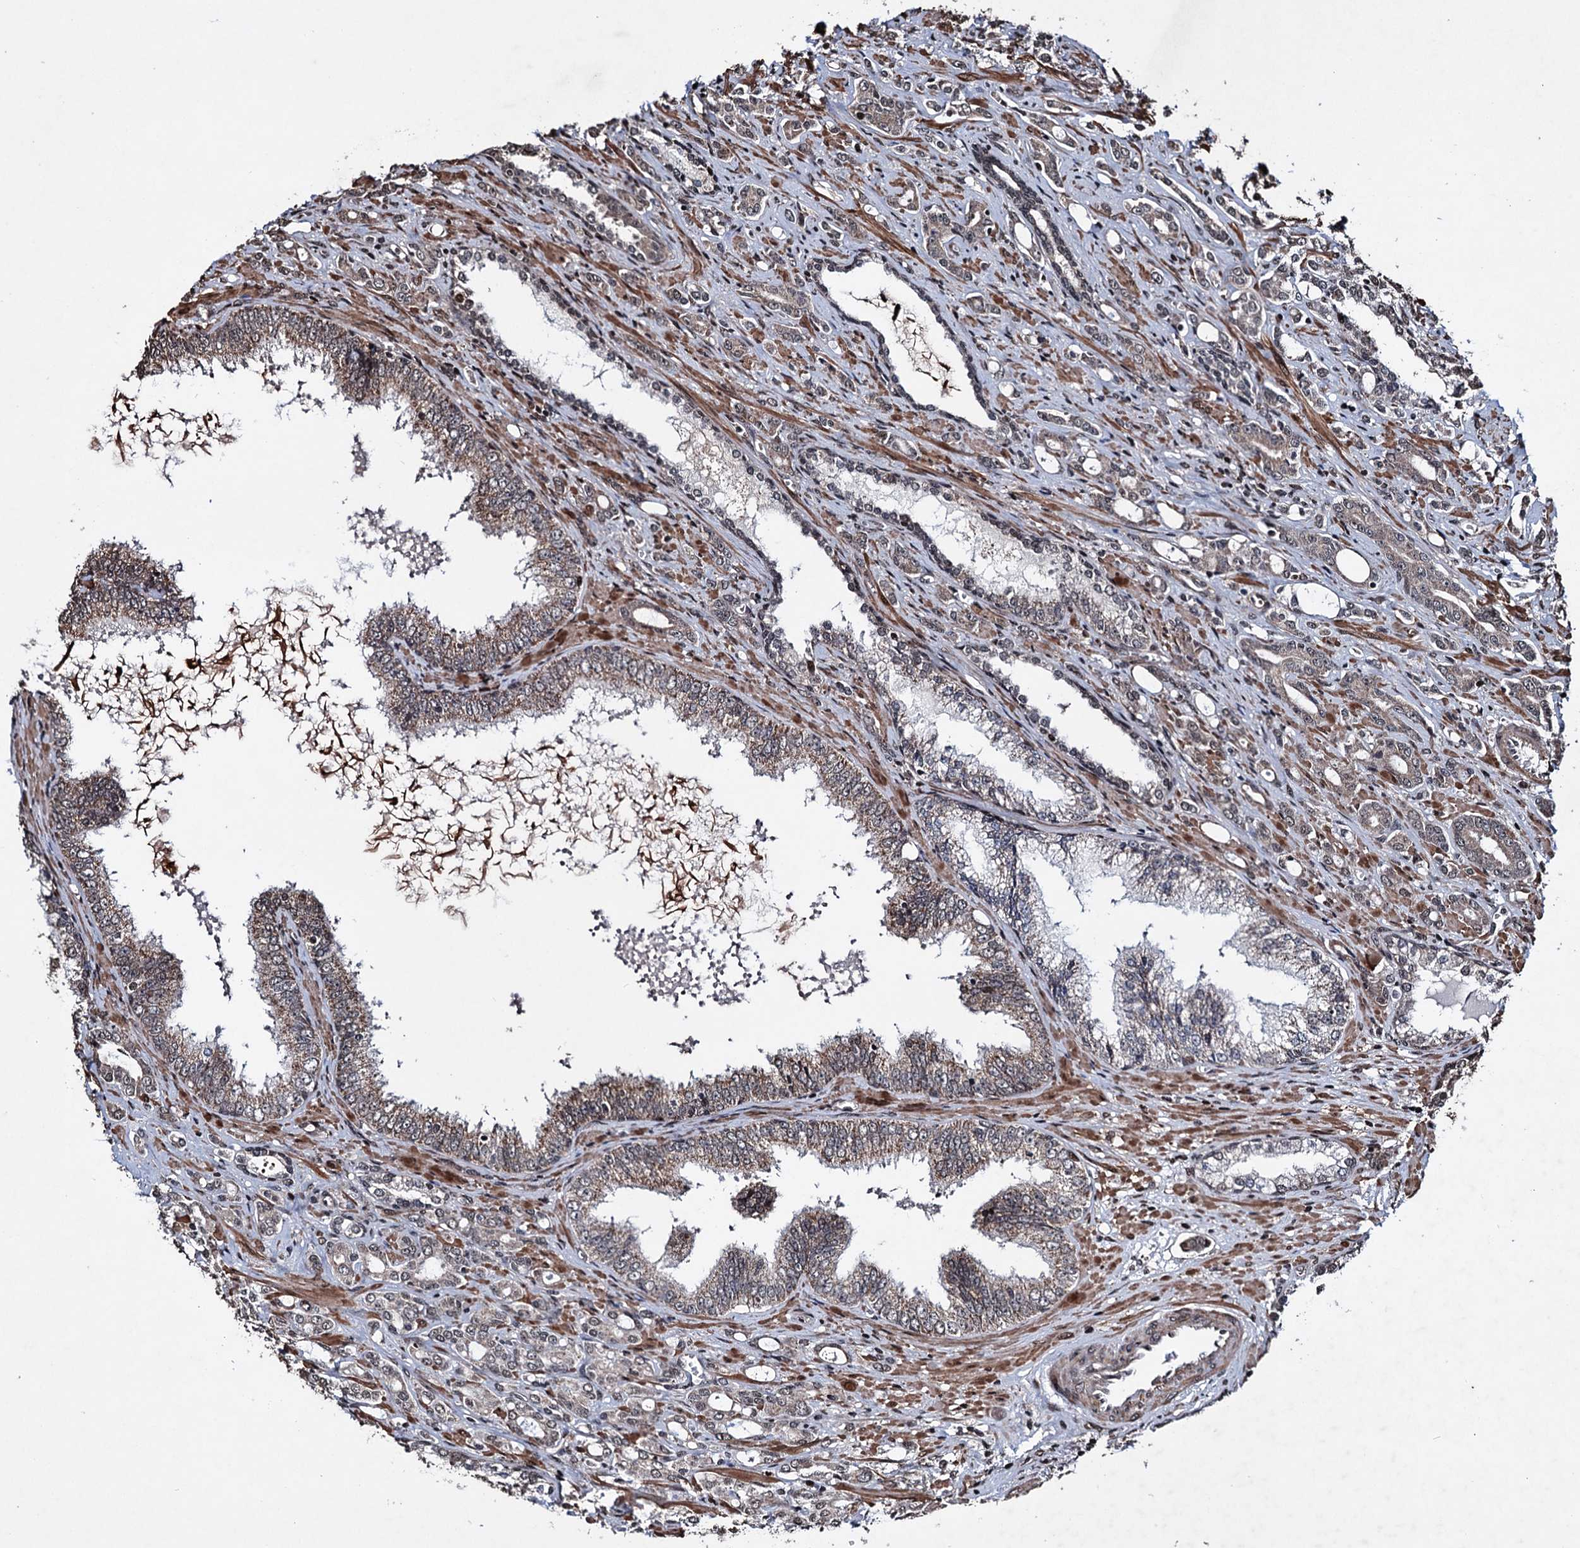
{"staining": {"intensity": "weak", "quantity": "25%-75%", "location": "cytoplasmic/membranous"}, "tissue": "prostate cancer", "cell_type": "Tumor cells", "image_type": "cancer", "snomed": [{"axis": "morphology", "description": "Adenocarcinoma, High grade"}, {"axis": "topography", "description": "Prostate"}], "caption": "Immunohistochemistry (DAB) staining of prostate cancer reveals weak cytoplasmic/membranous protein positivity in approximately 25%-75% of tumor cells.", "gene": "EYA4", "patient": {"sex": "male", "age": 72}}